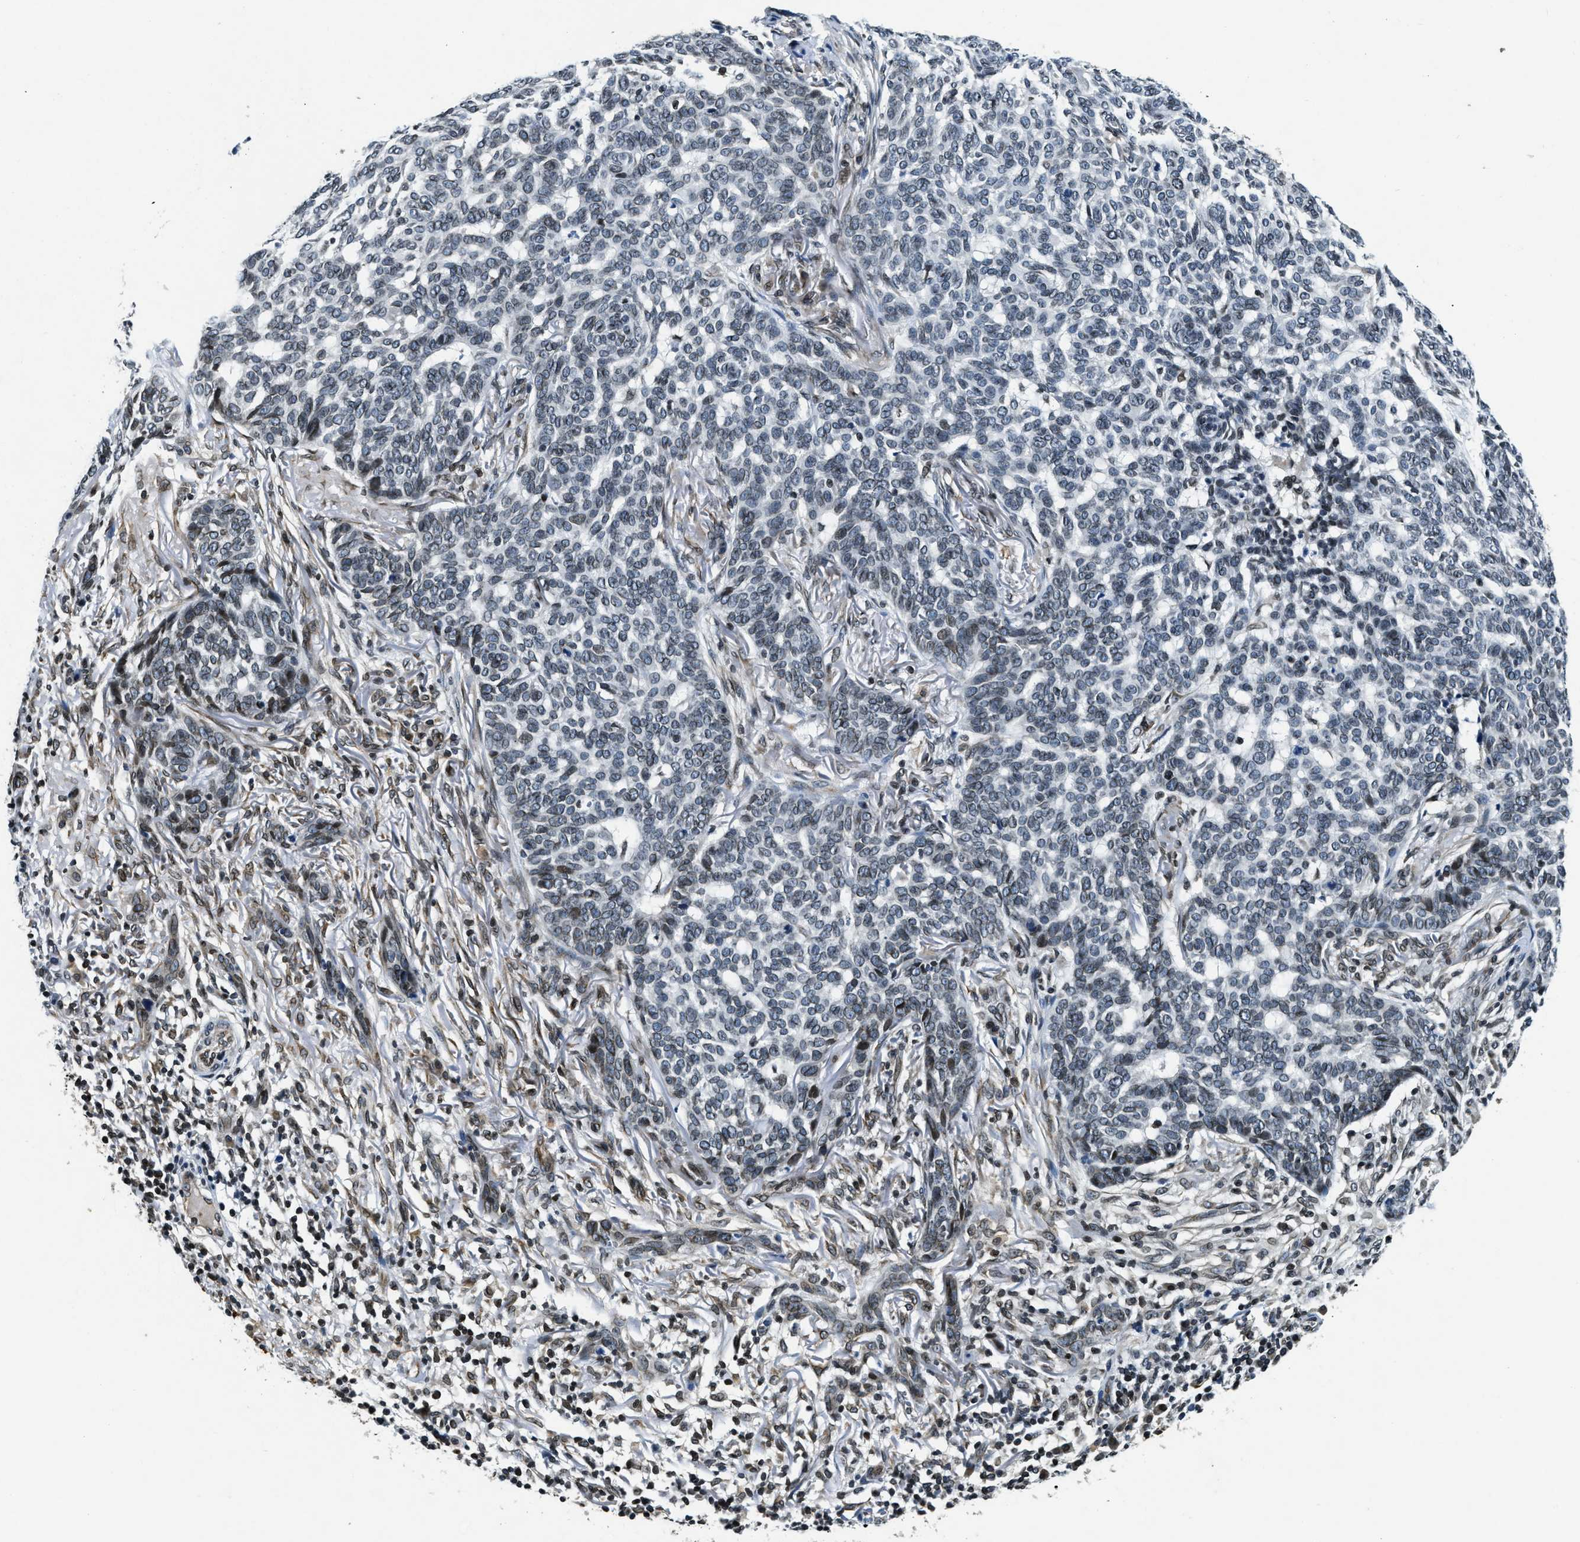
{"staining": {"intensity": "weak", "quantity": "25%-75%", "location": "cytoplasmic/membranous,nuclear"}, "tissue": "skin cancer", "cell_type": "Tumor cells", "image_type": "cancer", "snomed": [{"axis": "morphology", "description": "Basal cell carcinoma"}, {"axis": "topography", "description": "Skin"}], "caption": "Immunohistochemical staining of skin cancer shows low levels of weak cytoplasmic/membranous and nuclear expression in approximately 25%-75% of tumor cells. Ihc stains the protein of interest in brown and the nuclei are stained blue.", "gene": "ZC3HC1", "patient": {"sex": "male", "age": 85}}